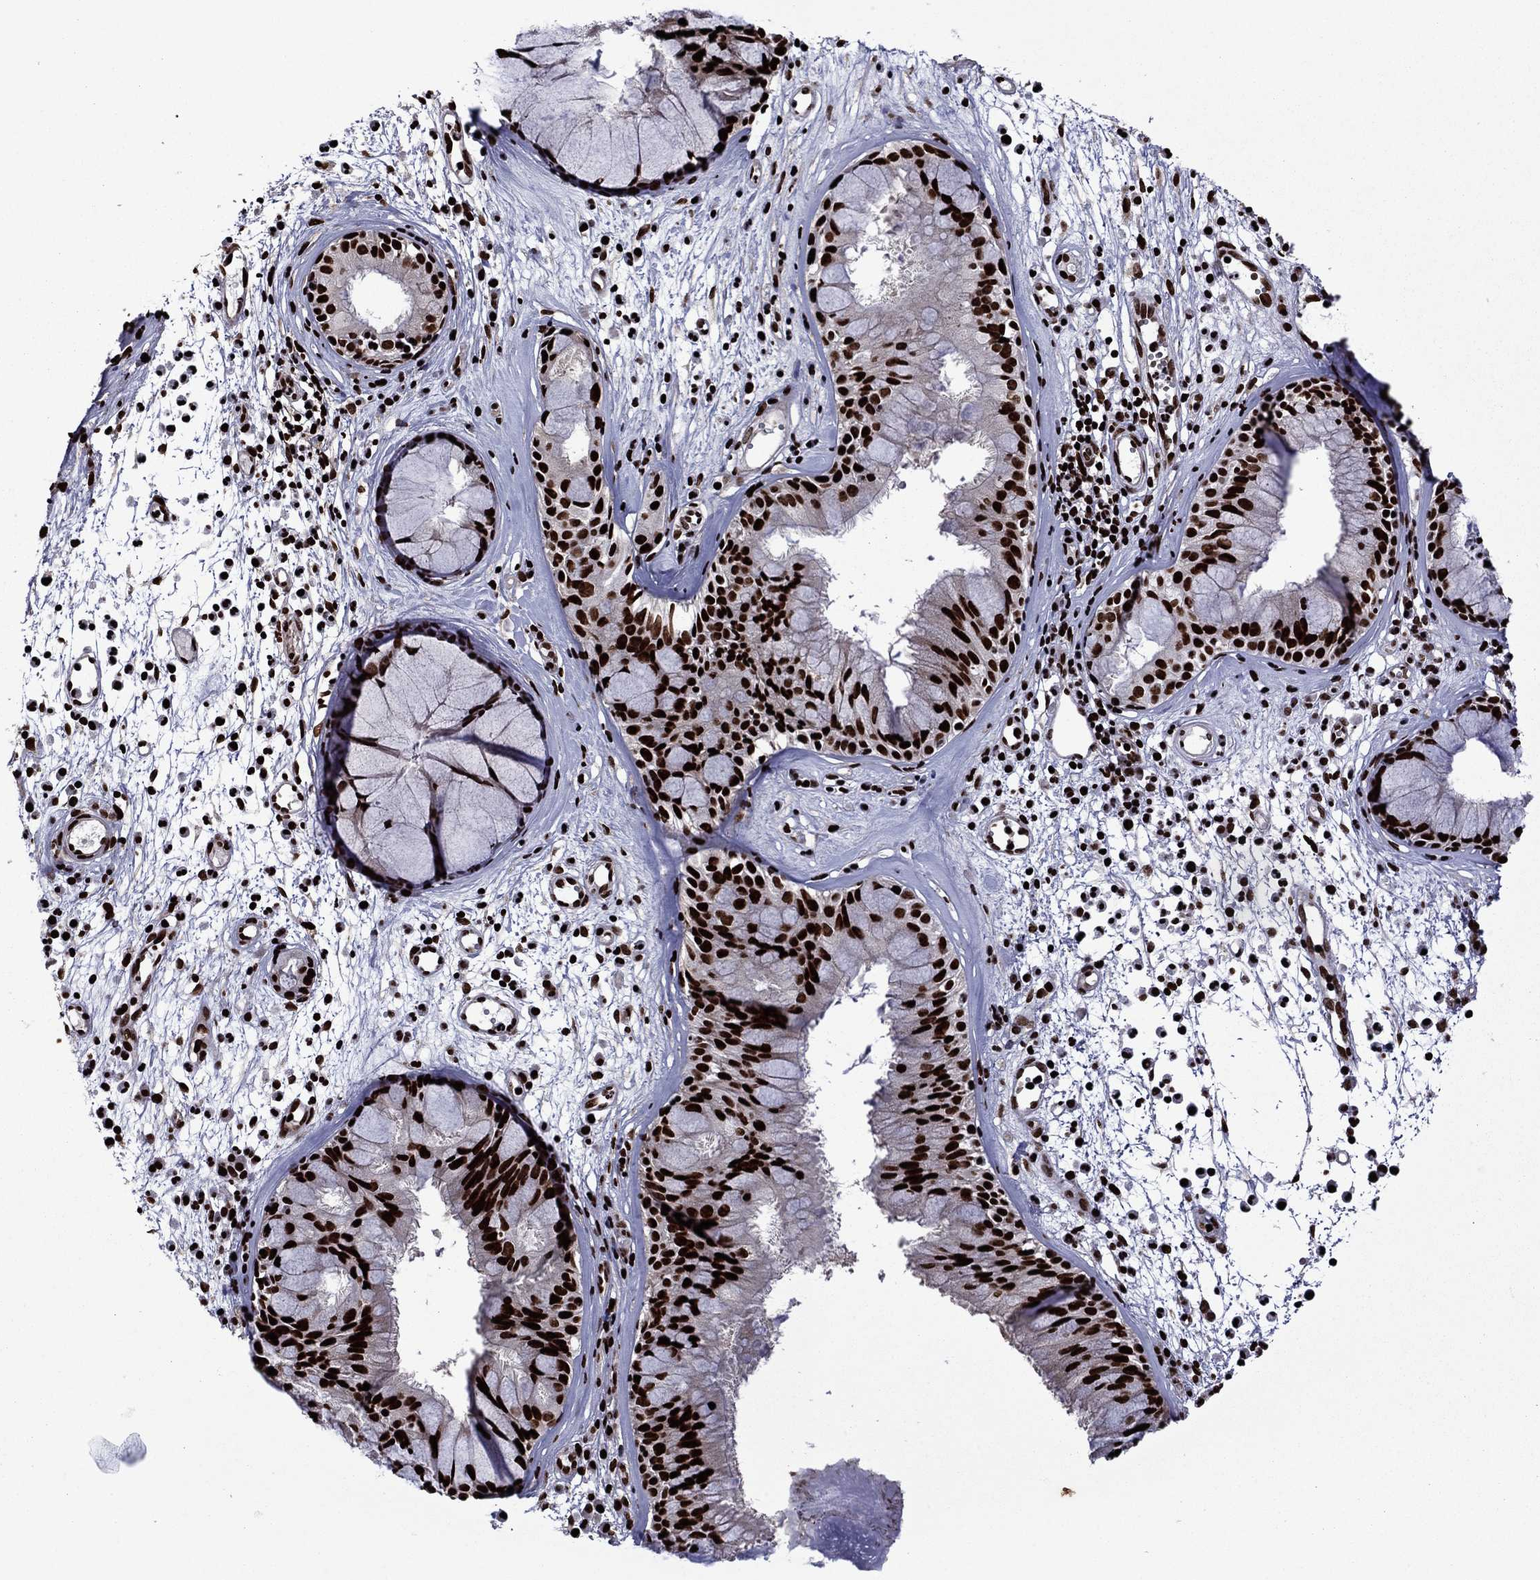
{"staining": {"intensity": "strong", "quantity": ">75%", "location": "nuclear"}, "tissue": "nasopharynx", "cell_type": "Respiratory epithelial cells", "image_type": "normal", "snomed": [{"axis": "morphology", "description": "Normal tissue, NOS"}, {"axis": "topography", "description": "Nasopharynx"}], "caption": "IHC (DAB) staining of benign human nasopharynx shows strong nuclear protein expression in approximately >75% of respiratory epithelial cells. (IHC, brightfield microscopy, high magnification).", "gene": "LIMK1", "patient": {"sex": "male", "age": 77}}